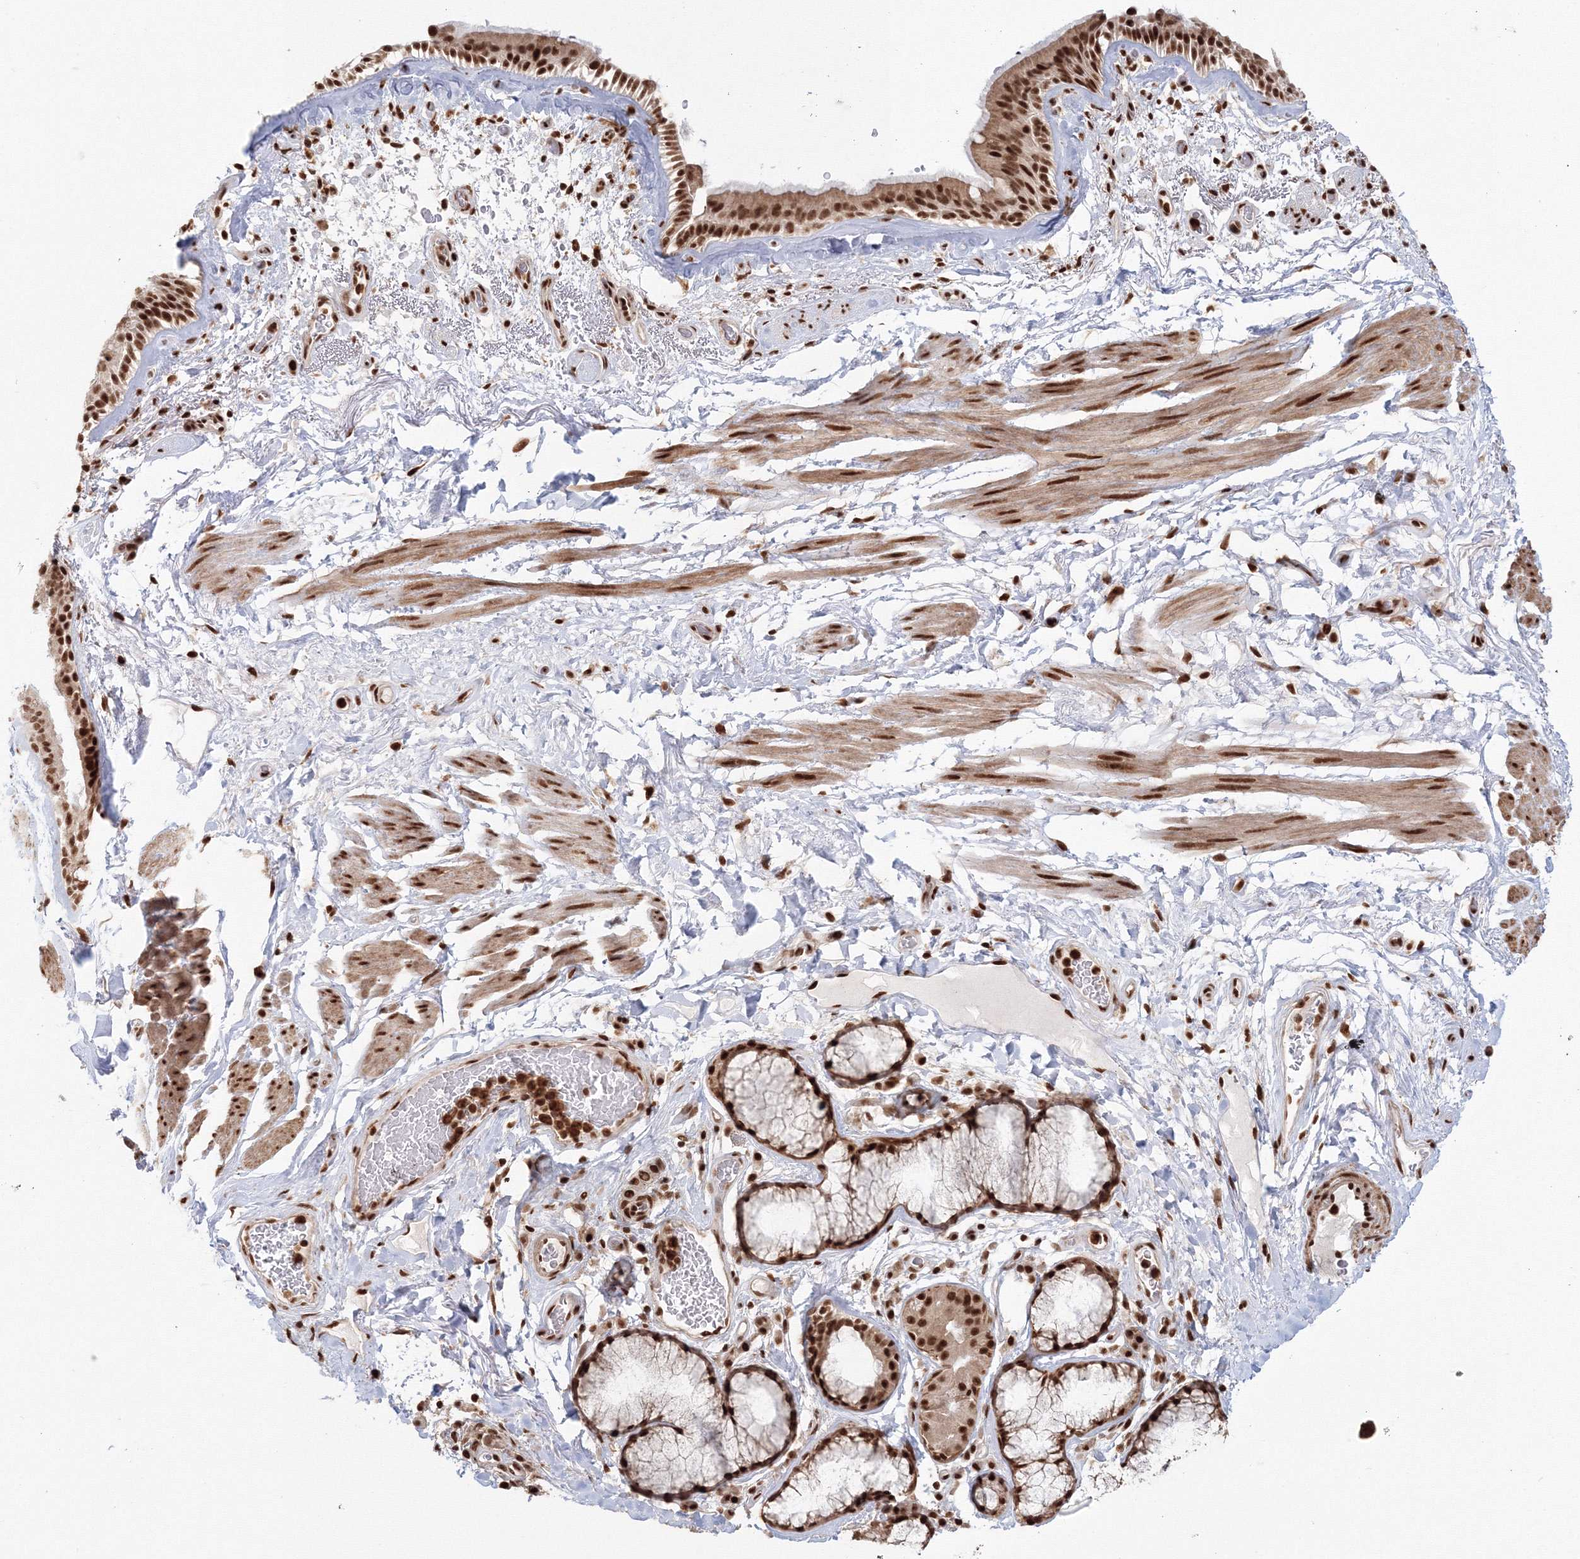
{"staining": {"intensity": "moderate", "quantity": ">75%", "location": "nuclear"}, "tissue": "bronchus", "cell_type": "Respiratory epithelial cells", "image_type": "normal", "snomed": [{"axis": "morphology", "description": "Normal tissue, NOS"}, {"axis": "topography", "description": "Cartilage tissue"}], "caption": "Immunohistochemistry (DAB) staining of normal bronchus reveals moderate nuclear protein staining in approximately >75% of respiratory epithelial cells. (IHC, brightfield microscopy, high magnification).", "gene": "KIF20A", "patient": {"sex": "female", "age": 63}}